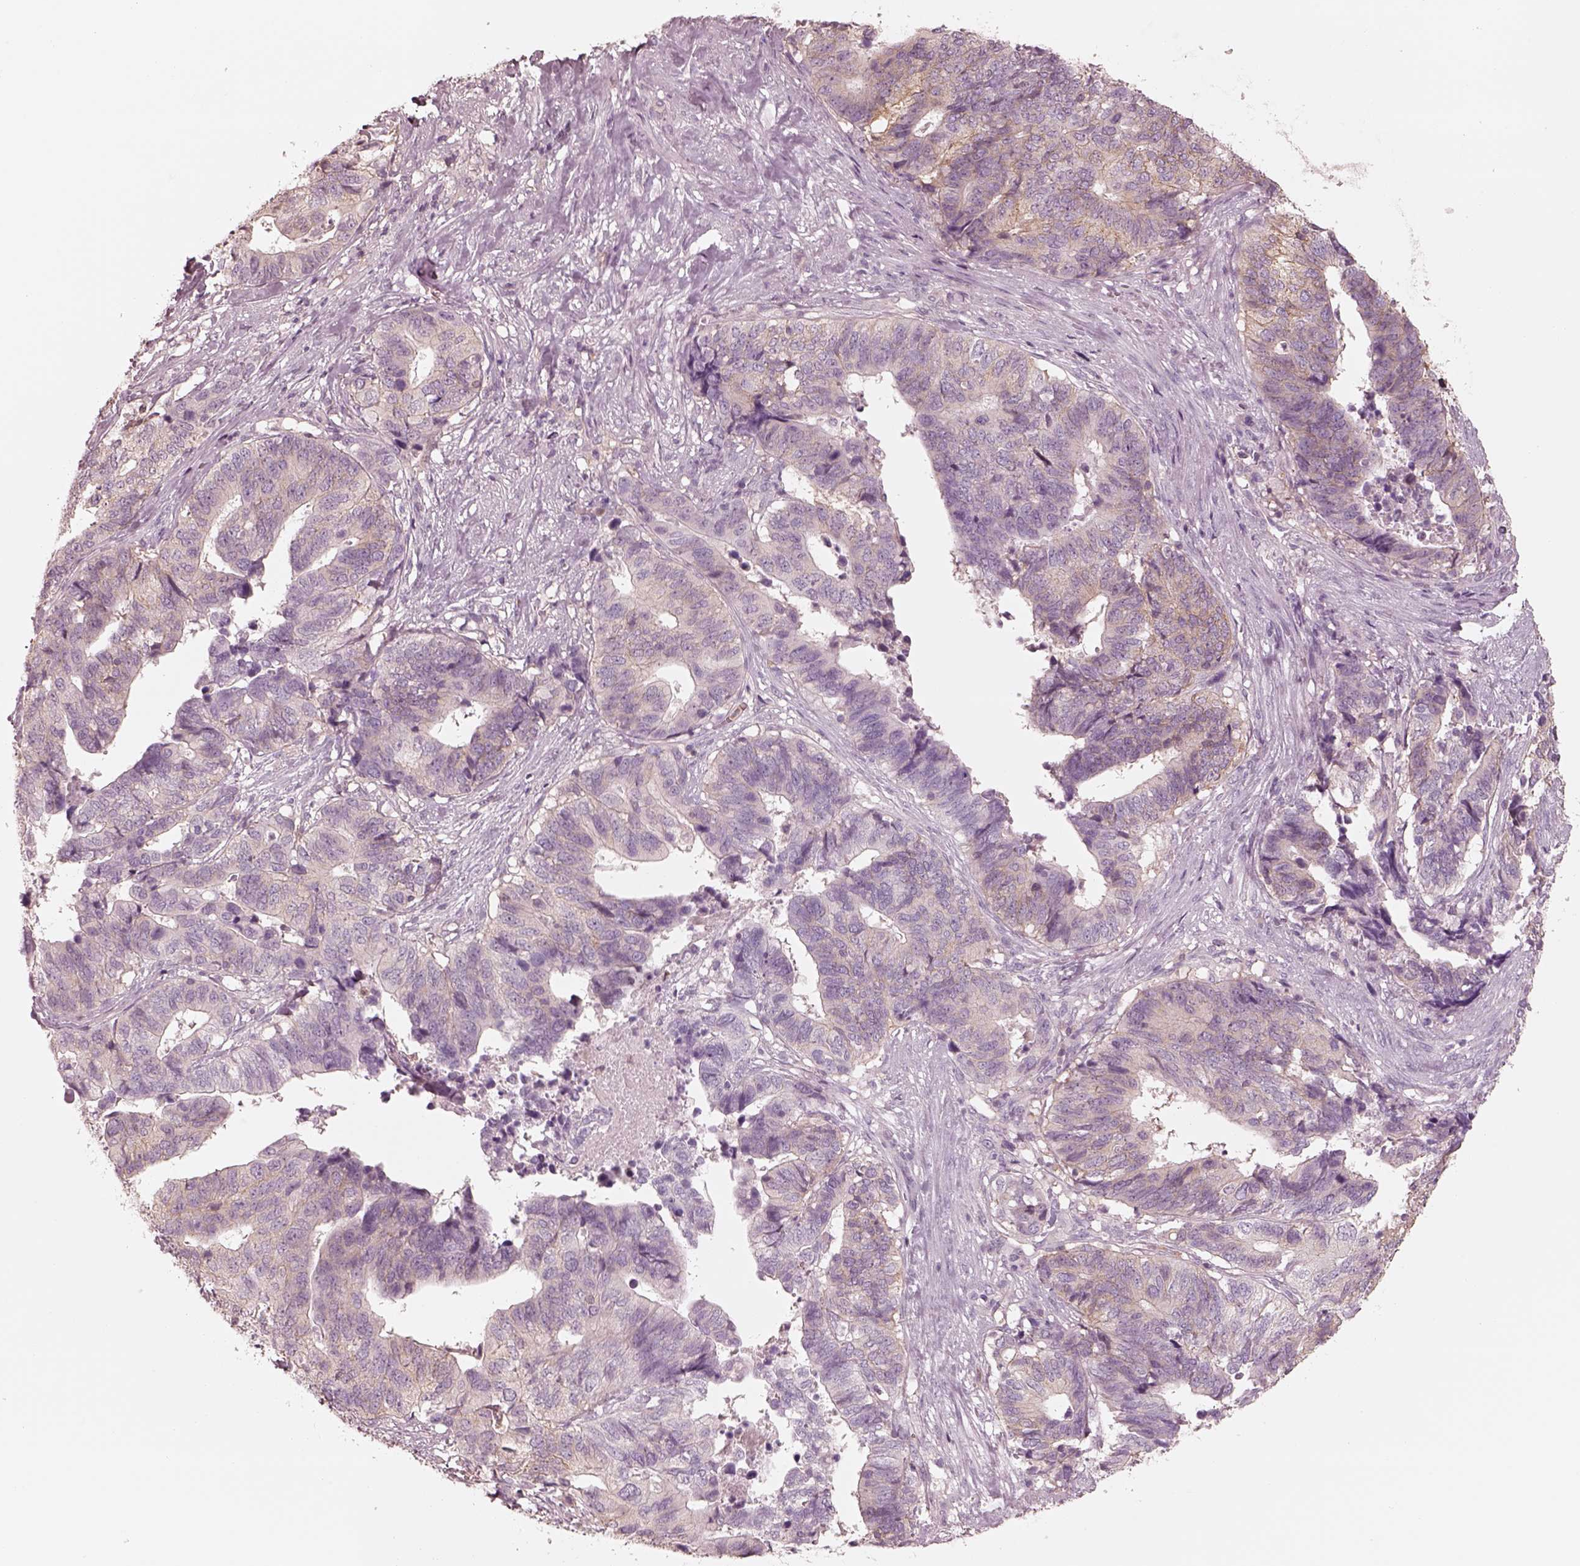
{"staining": {"intensity": "weak", "quantity": "<25%", "location": "cytoplasmic/membranous"}, "tissue": "stomach cancer", "cell_type": "Tumor cells", "image_type": "cancer", "snomed": [{"axis": "morphology", "description": "Adenocarcinoma, NOS"}, {"axis": "topography", "description": "Stomach, upper"}], "caption": "Histopathology image shows no protein staining in tumor cells of stomach cancer tissue.", "gene": "GPRIN1", "patient": {"sex": "female", "age": 67}}